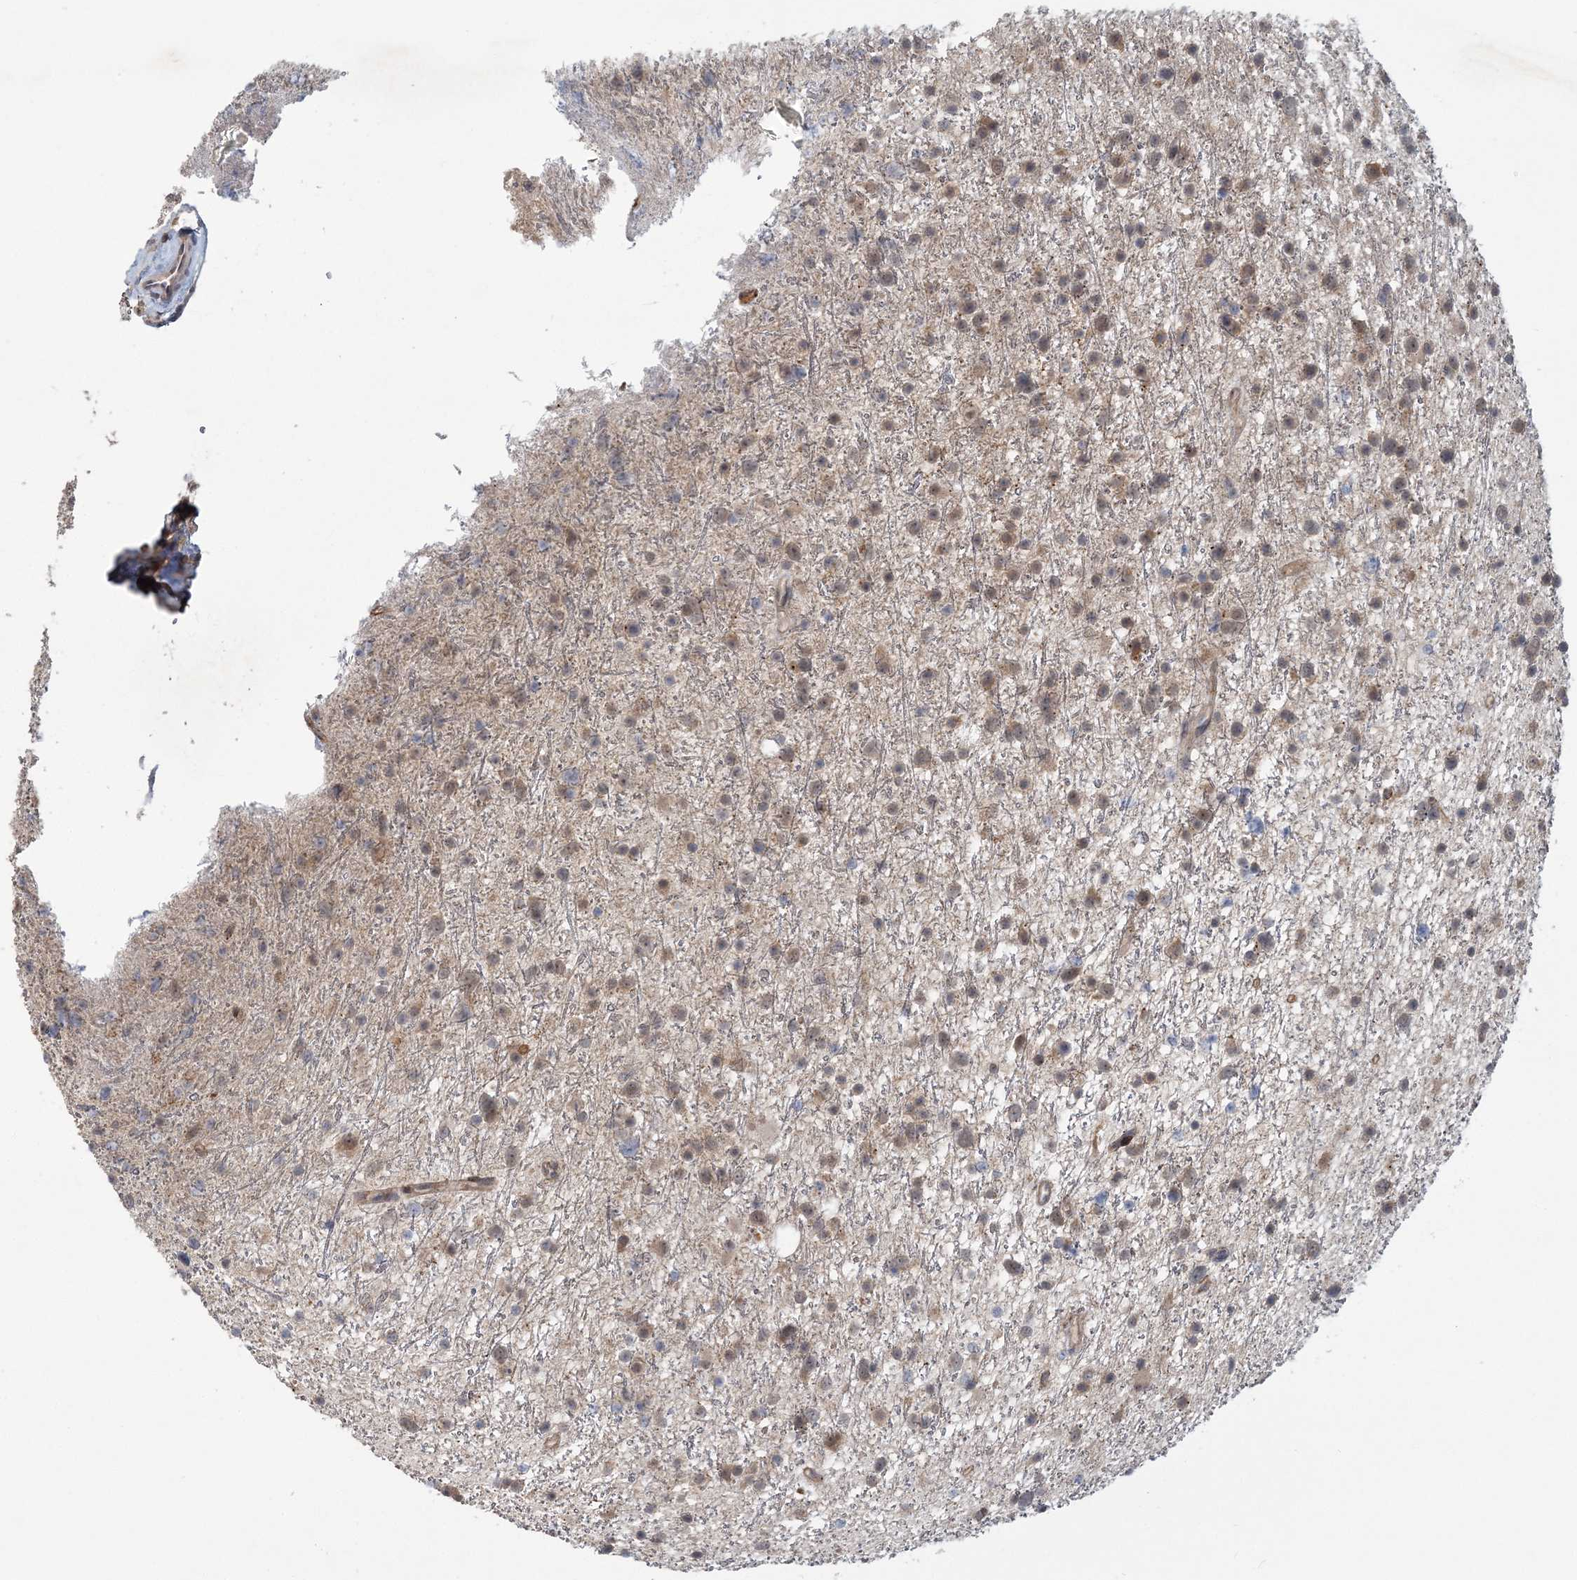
{"staining": {"intensity": "weak", "quantity": ">75%", "location": "cytoplasmic/membranous,nuclear"}, "tissue": "glioma", "cell_type": "Tumor cells", "image_type": "cancer", "snomed": [{"axis": "morphology", "description": "Glioma, malignant, Low grade"}, {"axis": "topography", "description": "Cerebral cortex"}], "caption": "There is low levels of weak cytoplasmic/membranous and nuclear positivity in tumor cells of glioma, as demonstrated by immunohistochemical staining (brown color).", "gene": "RNF25", "patient": {"sex": "female", "age": 39}}